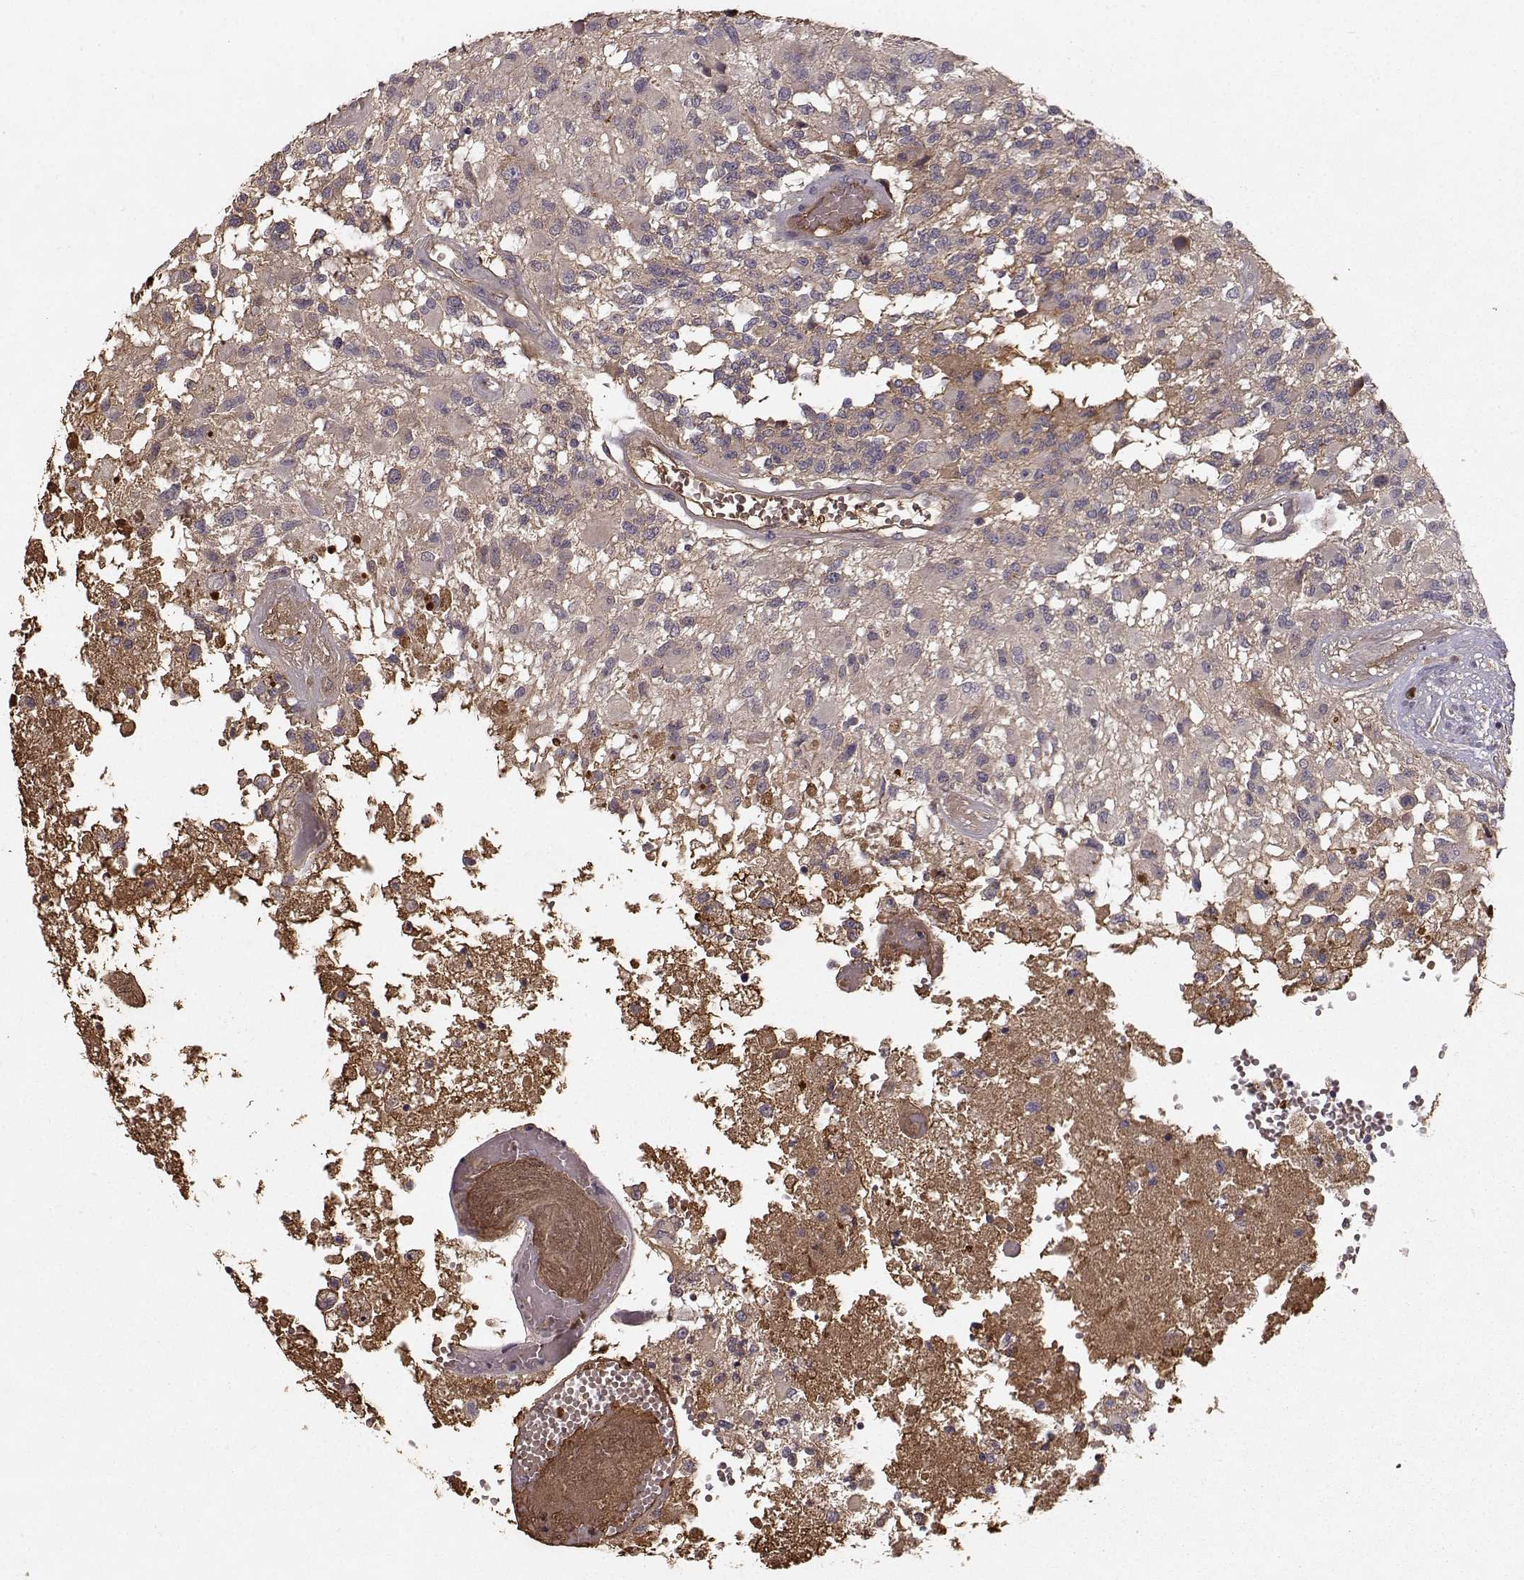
{"staining": {"intensity": "negative", "quantity": "none", "location": "none"}, "tissue": "glioma", "cell_type": "Tumor cells", "image_type": "cancer", "snomed": [{"axis": "morphology", "description": "Glioma, malignant, High grade"}, {"axis": "topography", "description": "Brain"}], "caption": "A high-resolution image shows IHC staining of malignant glioma (high-grade), which shows no significant positivity in tumor cells. (DAB (3,3'-diaminobenzidine) IHC with hematoxylin counter stain).", "gene": "WNT6", "patient": {"sex": "female", "age": 63}}